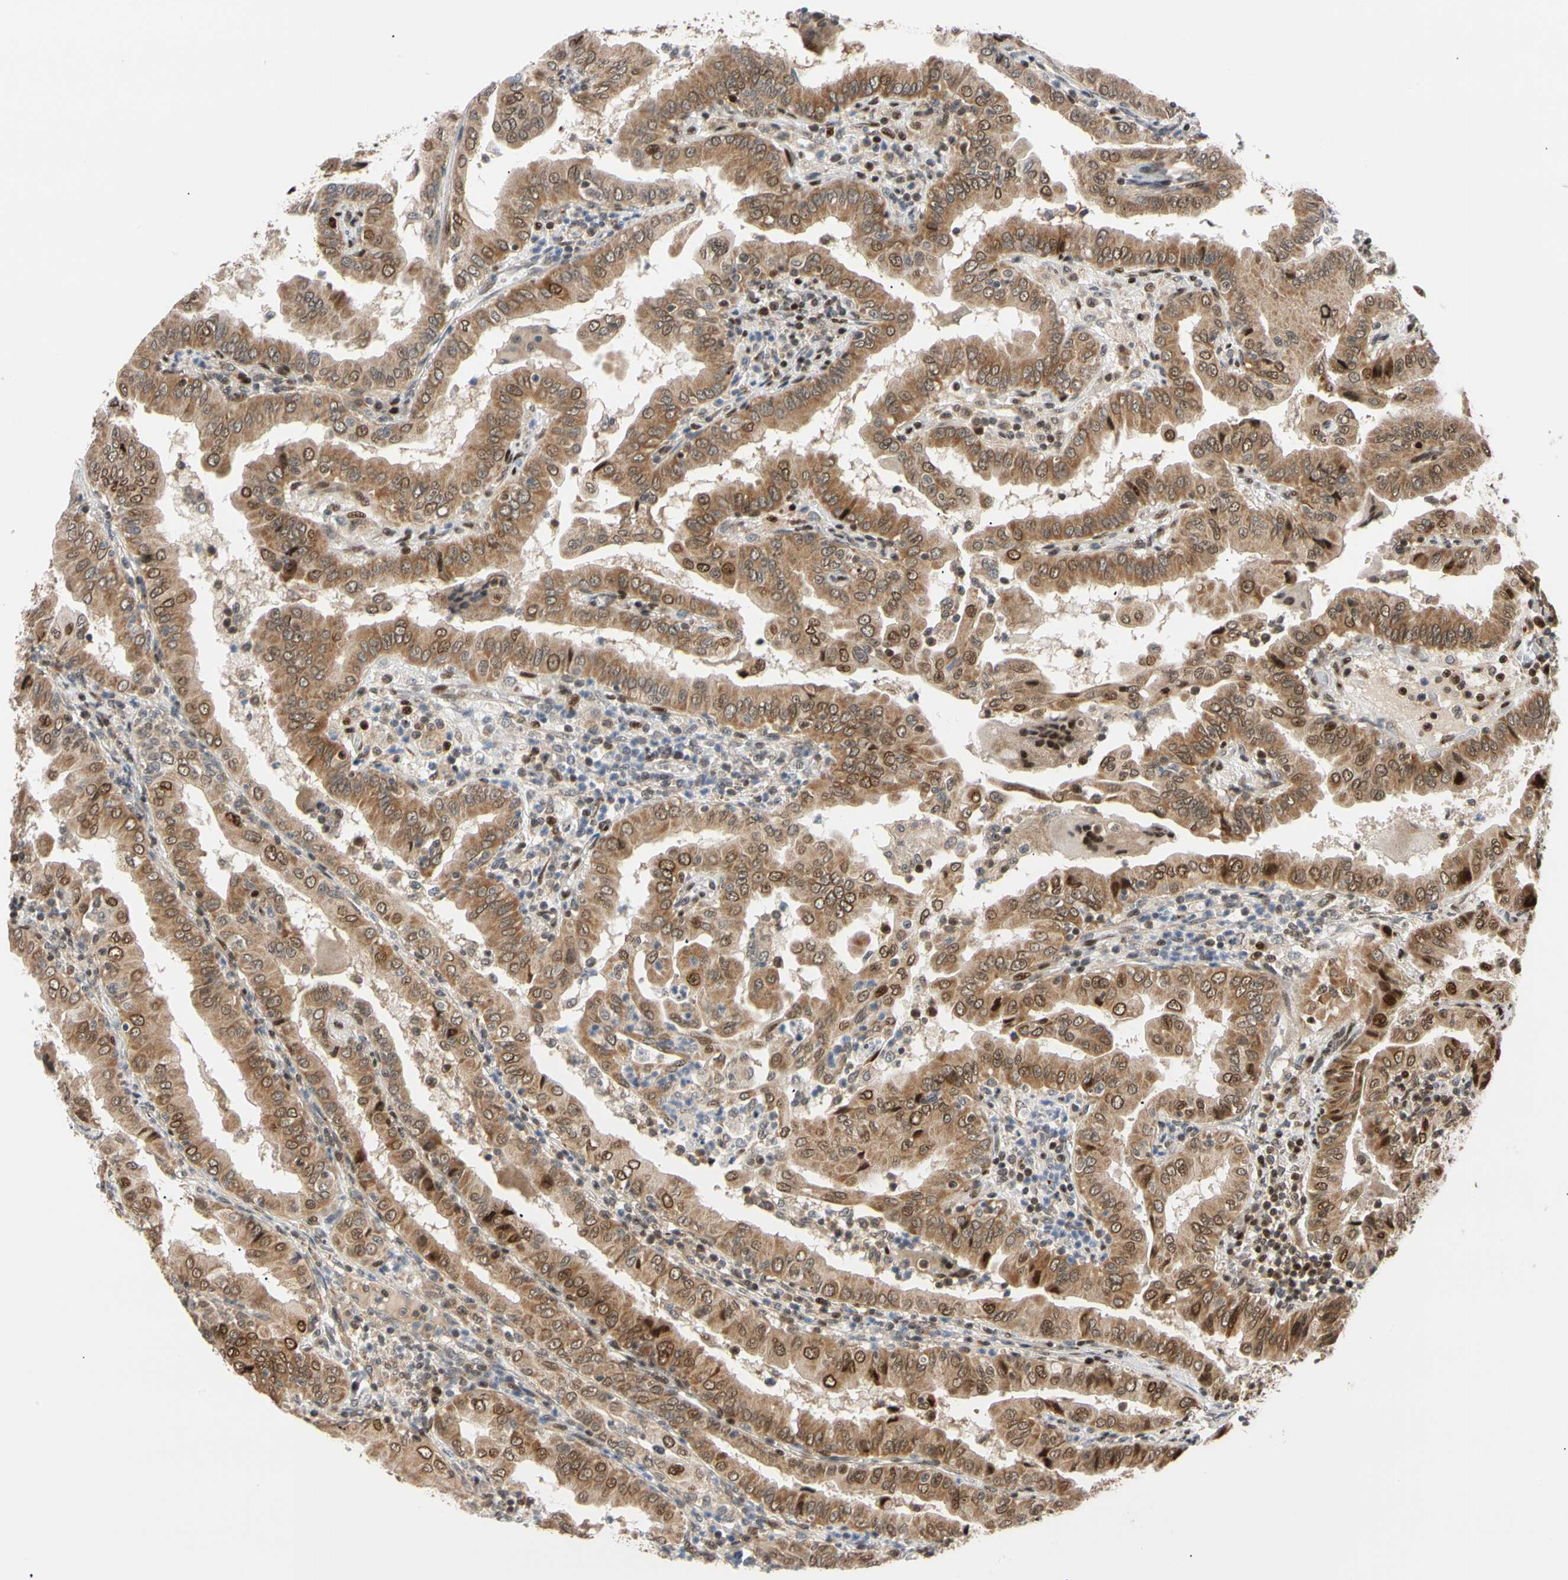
{"staining": {"intensity": "moderate", "quantity": ">75%", "location": "cytoplasmic/membranous"}, "tissue": "thyroid cancer", "cell_type": "Tumor cells", "image_type": "cancer", "snomed": [{"axis": "morphology", "description": "Papillary adenocarcinoma, NOS"}, {"axis": "topography", "description": "Thyroid gland"}], "caption": "IHC image of neoplastic tissue: thyroid cancer (papillary adenocarcinoma) stained using IHC displays medium levels of moderate protein expression localized specifically in the cytoplasmic/membranous of tumor cells, appearing as a cytoplasmic/membranous brown color.", "gene": "E2F1", "patient": {"sex": "male", "age": 33}}